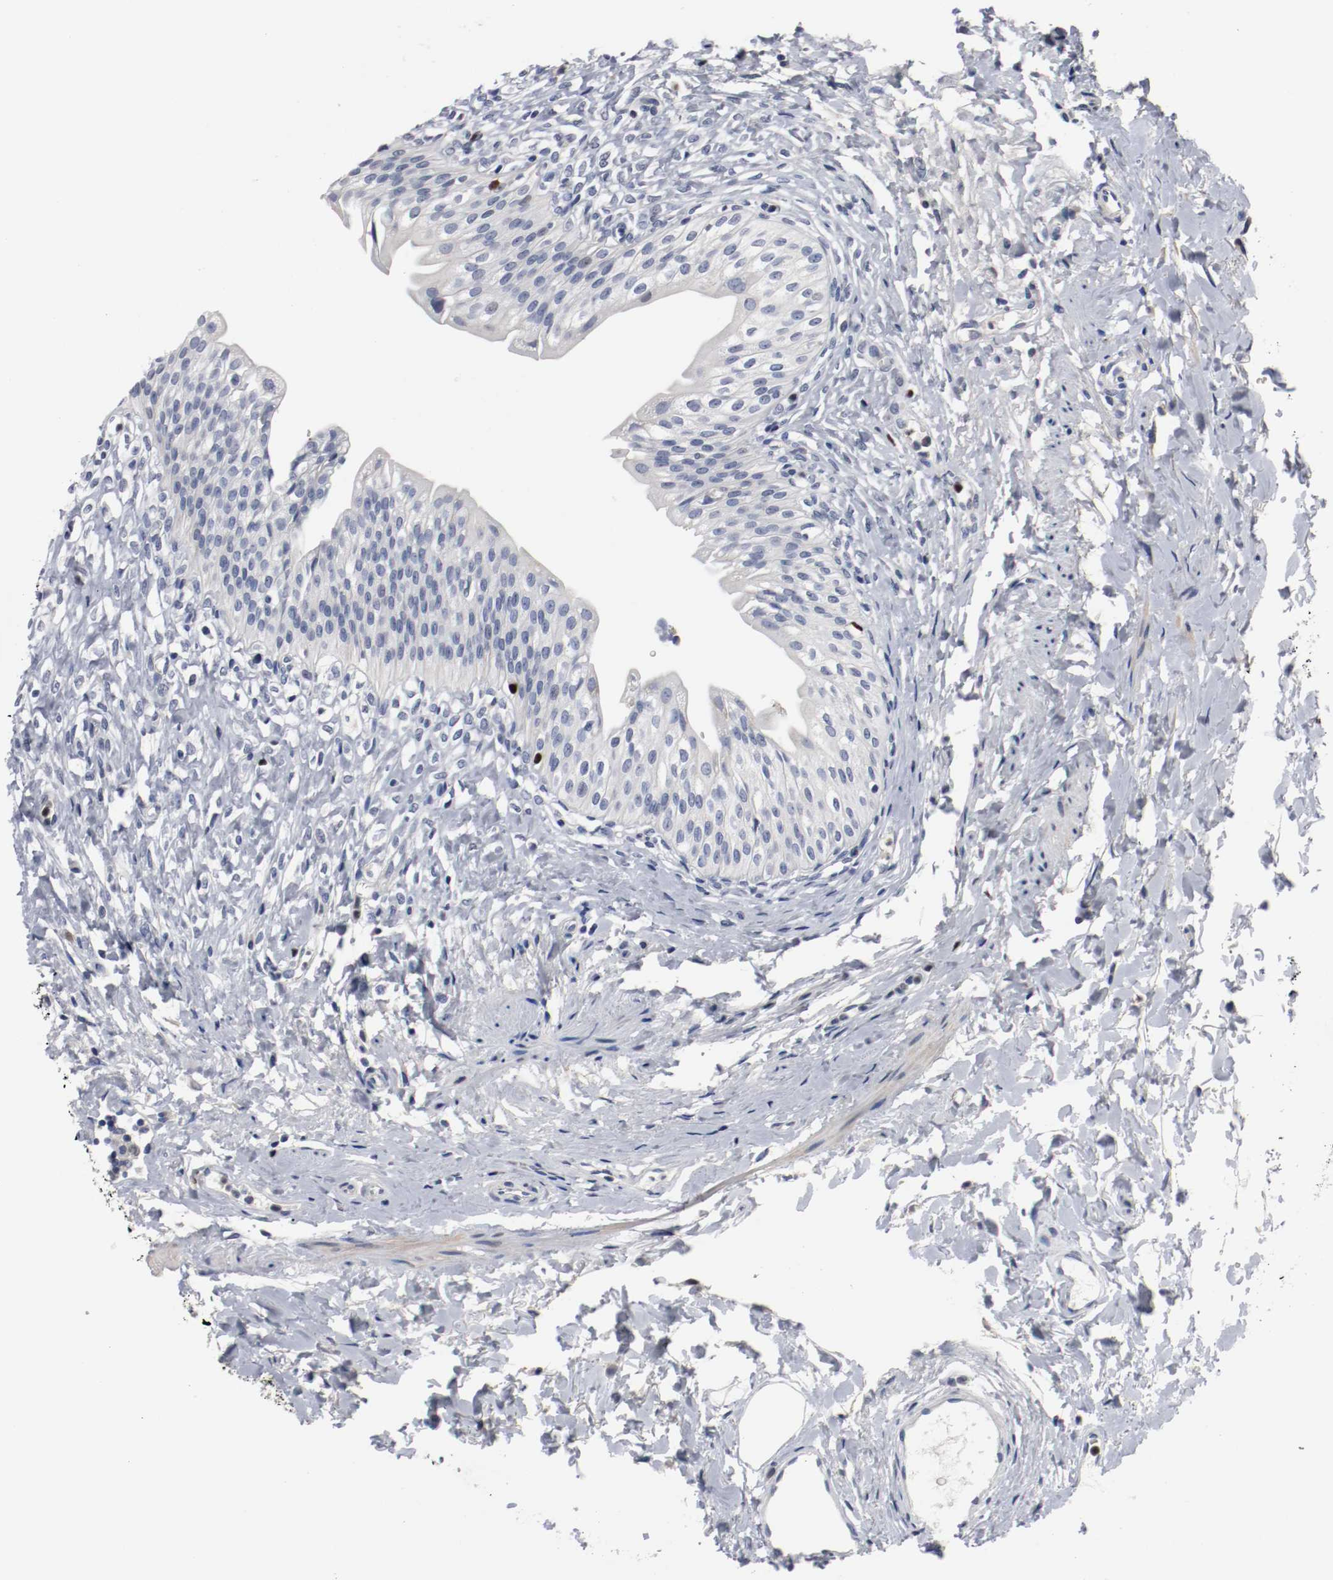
{"staining": {"intensity": "strong", "quantity": "25%-75%", "location": "nuclear"}, "tissue": "urinary bladder", "cell_type": "Urothelial cells", "image_type": "normal", "snomed": [{"axis": "morphology", "description": "Normal tissue, NOS"}, {"axis": "topography", "description": "Urinary bladder"}], "caption": "DAB immunohistochemical staining of normal urinary bladder shows strong nuclear protein positivity in approximately 25%-75% of urothelial cells. (Stains: DAB (3,3'-diaminobenzidine) in brown, nuclei in blue, Microscopy: brightfield microscopy at high magnification).", "gene": "MCM6", "patient": {"sex": "female", "age": 80}}